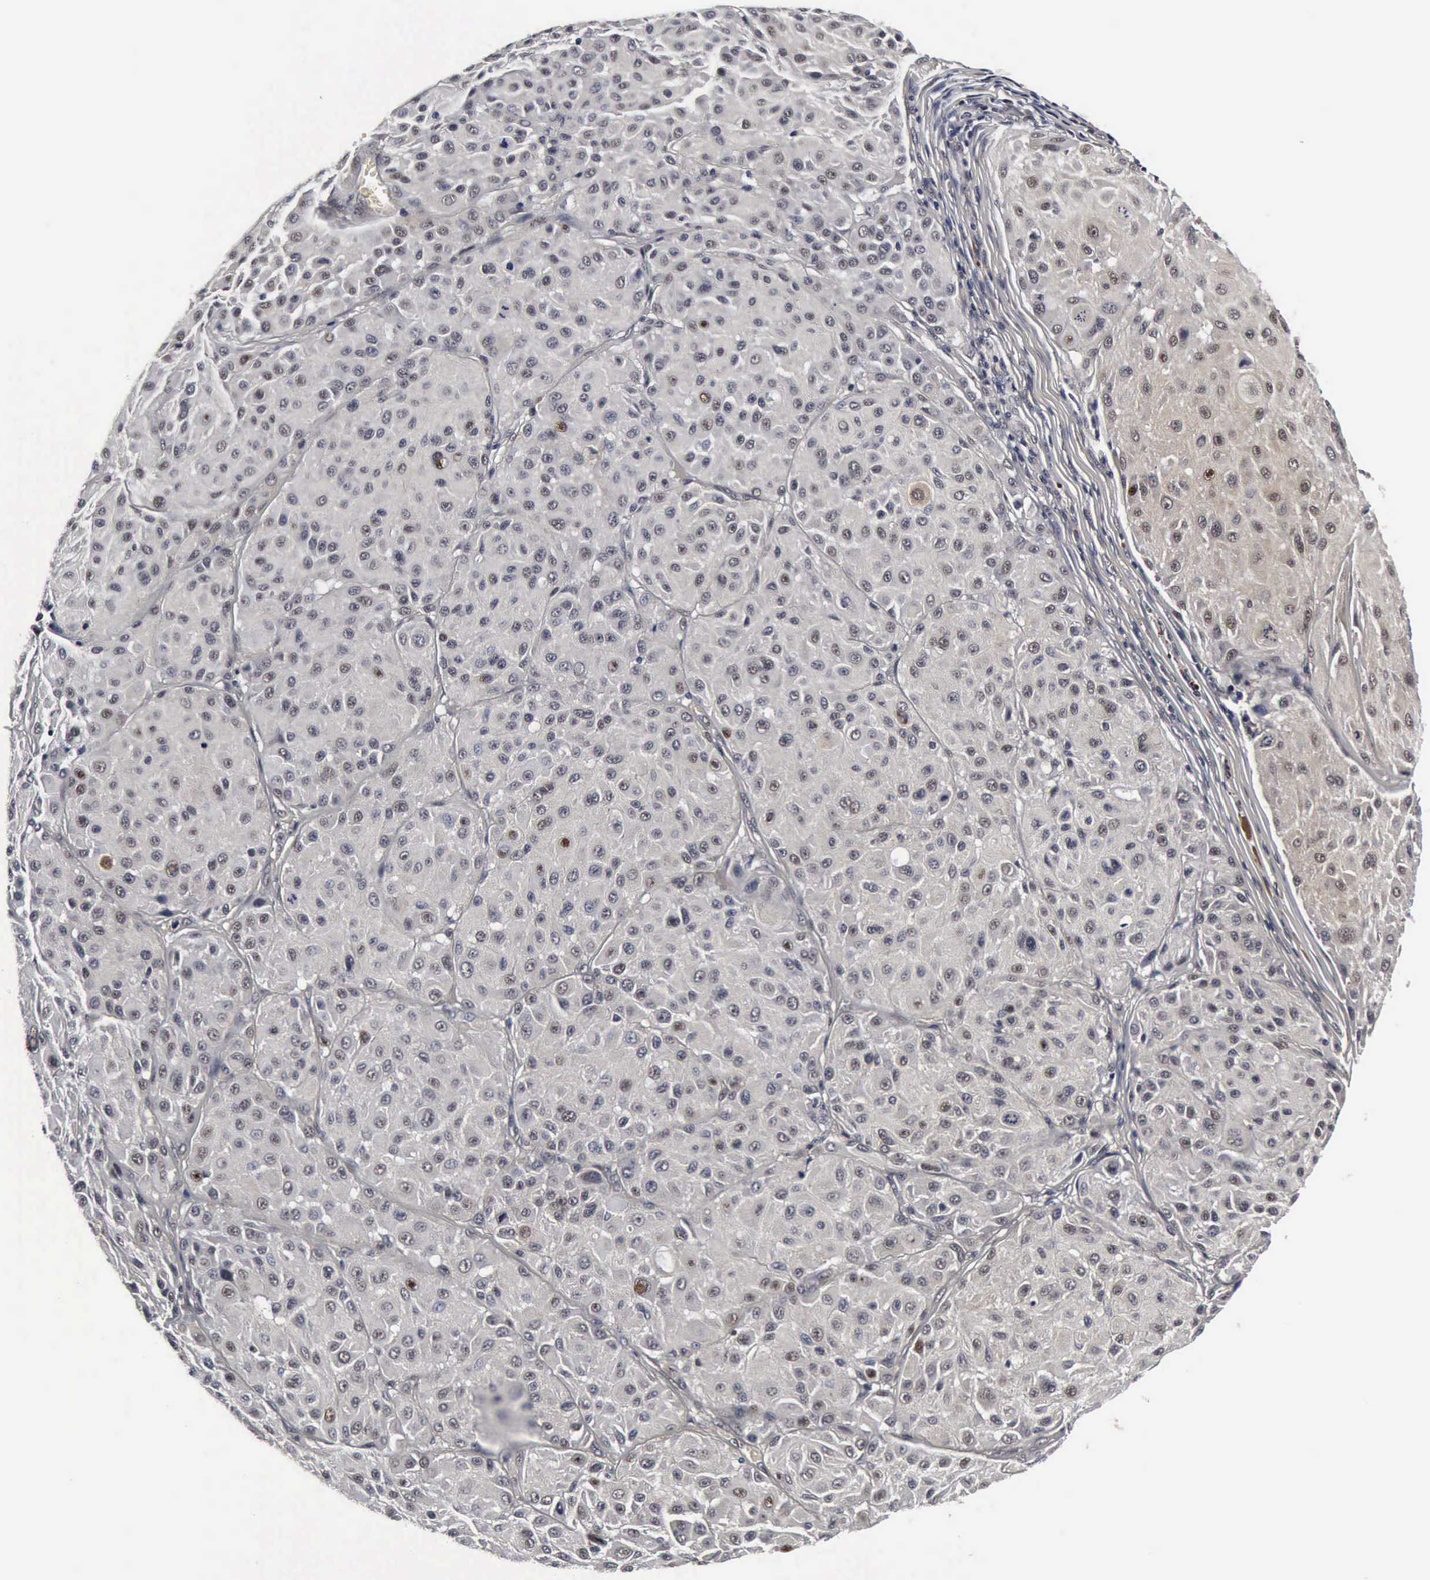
{"staining": {"intensity": "weak", "quantity": "25%-75%", "location": "nuclear"}, "tissue": "melanoma", "cell_type": "Tumor cells", "image_type": "cancer", "snomed": [{"axis": "morphology", "description": "Malignant melanoma, NOS"}, {"axis": "topography", "description": "Skin"}], "caption": "Tumor cells demonstrate low levels of weak nuclear expression in about 25%-75% of cells in melanoma.", "gene": "UBC", "patient": {"sex": "male", "age": 36}}